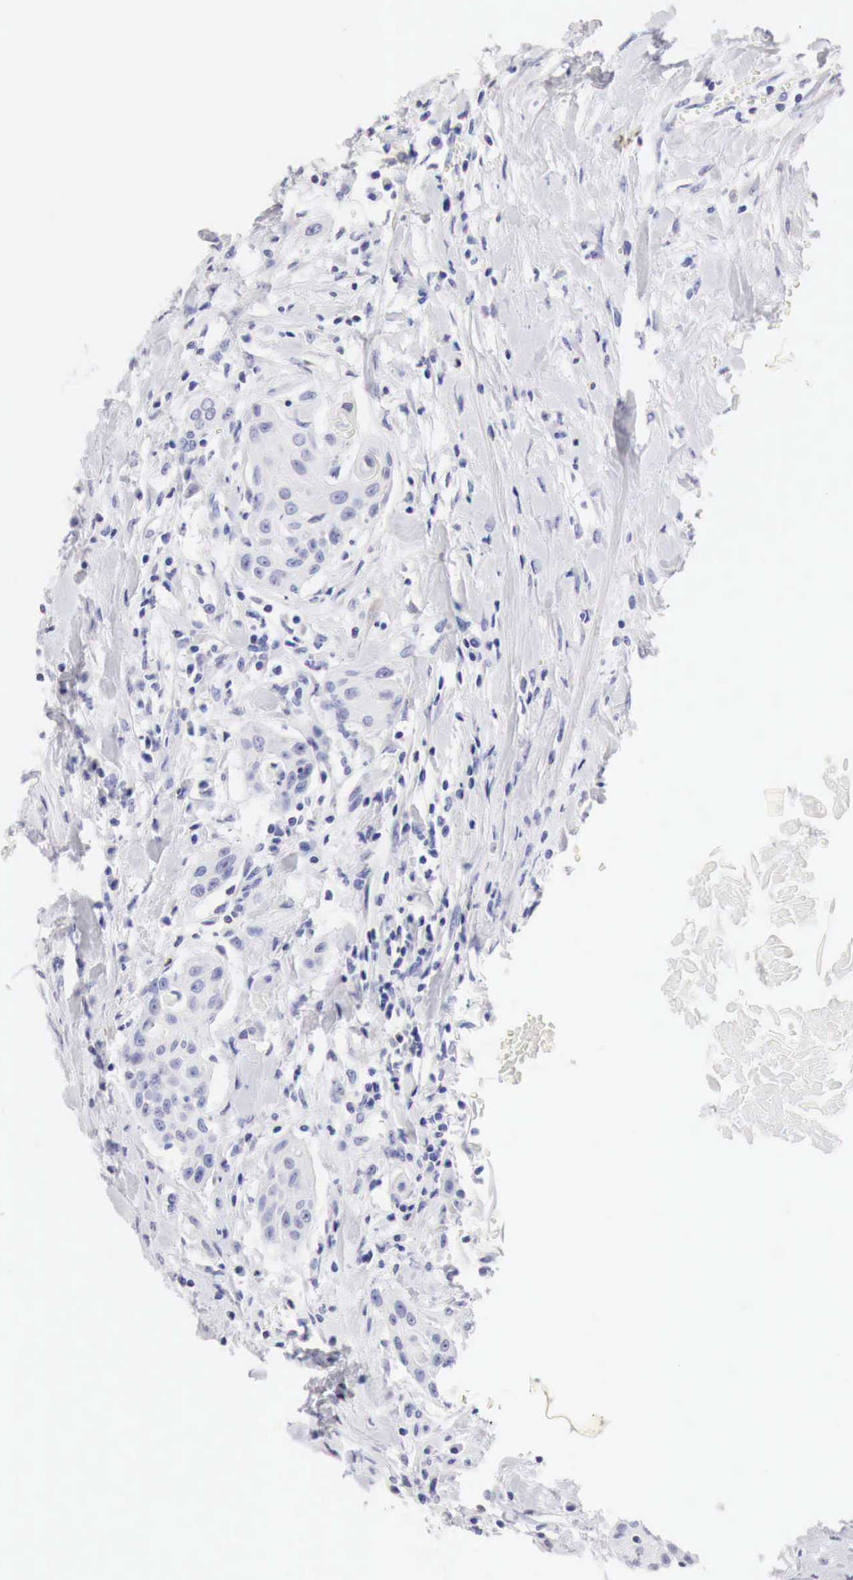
{"staining": {"intensity": "negative", "quantity": "none", "location": "none"}, "tissue": "head and neck cancer", "cell_type": "Tumor cells", "image_type": "cancer", "snomed": [{"axis": "morphology", "description": "Squamous cell carcinoma, NOS"}, {"axis": "morphology", "description": "Squamous cell carcinoma, metastatic, NOS"}, {"axis": "topography", "description": "Lymph node"}, {"axis": "topography", "description": "Salivary gland"}, {"axis": "topography", "description": "Head-Neck"}], "caption": "Tumor cells show no significant protein positivity in head and neck squamous cell carcinoma.", "gene": "CDKN2A", "patient": {"sex": "female", "age": 74}}